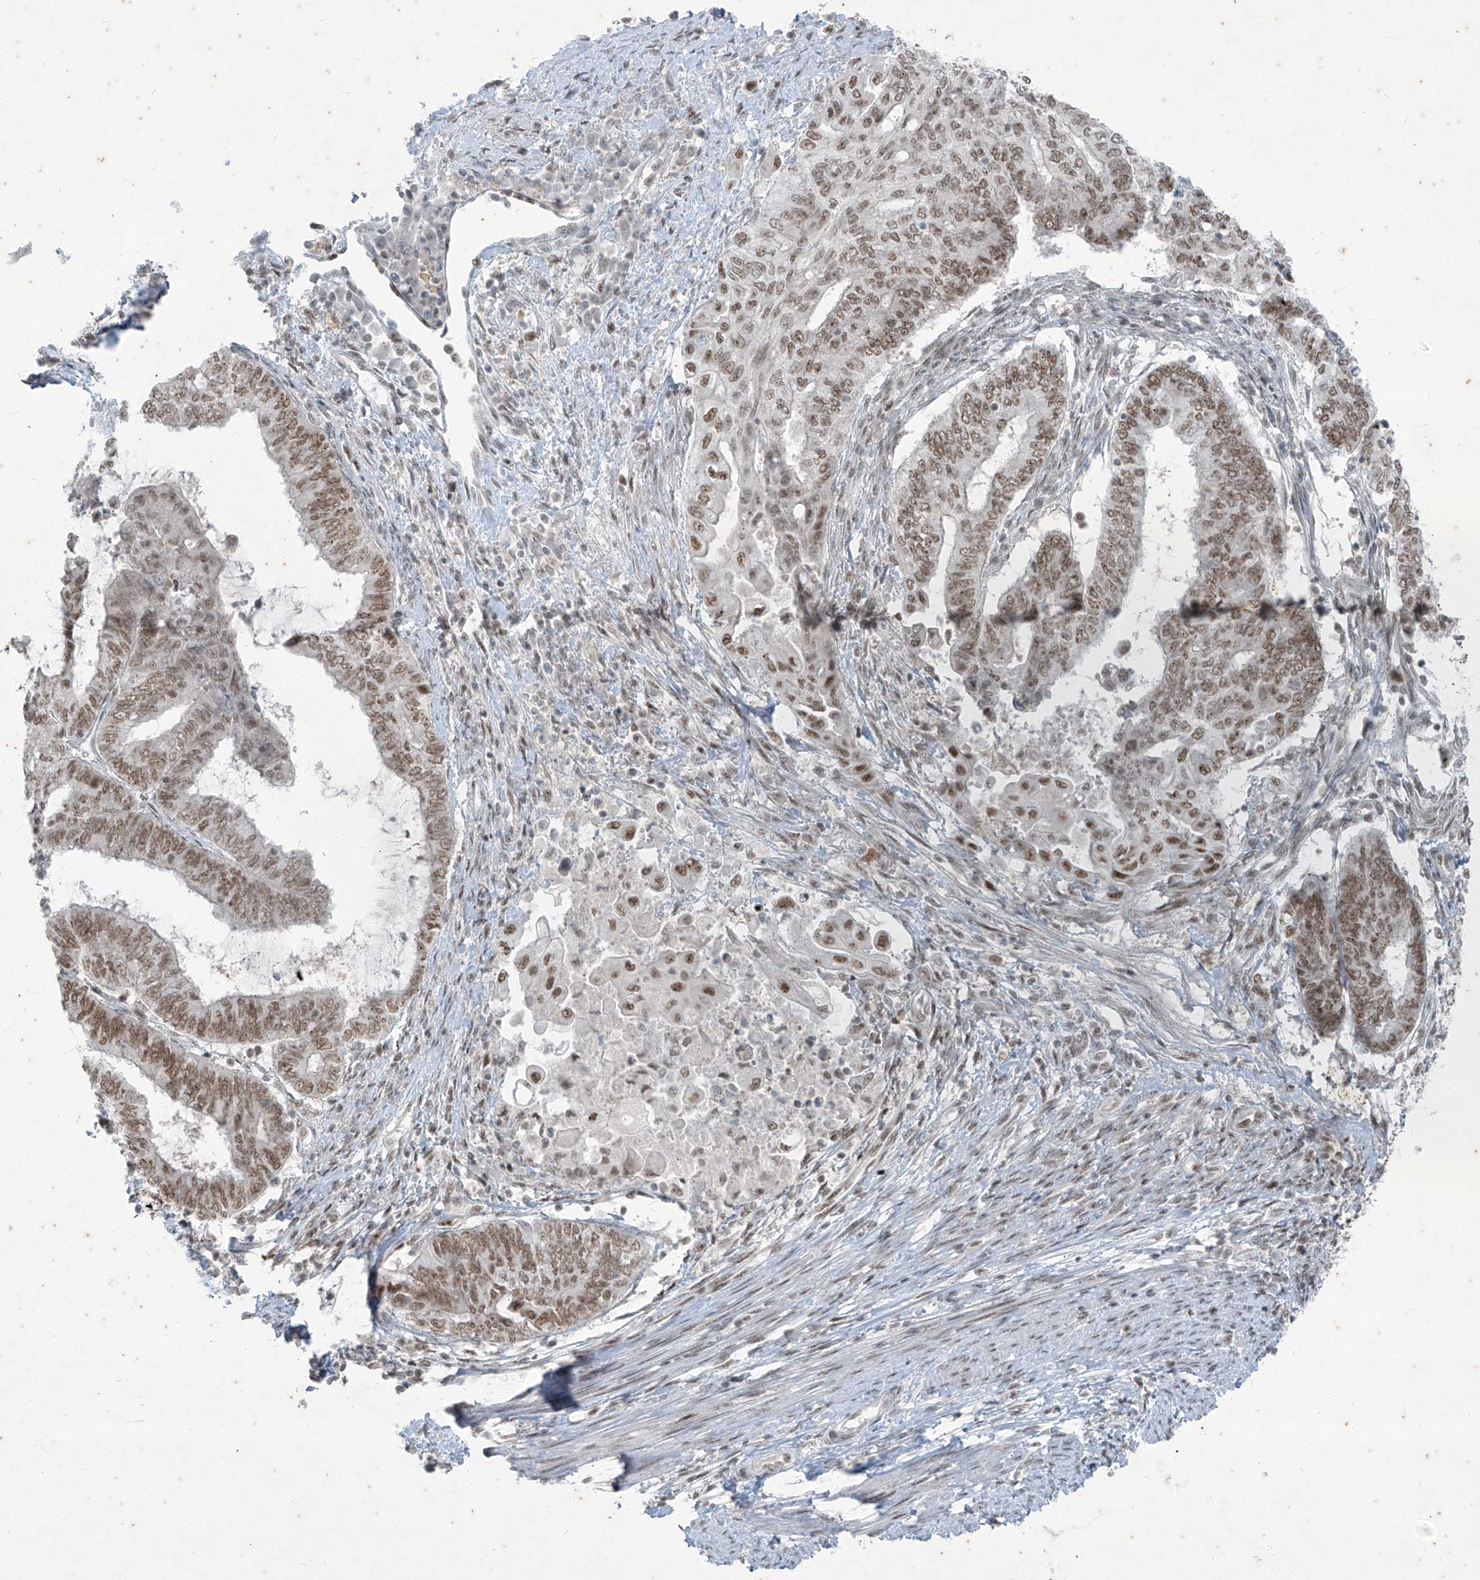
{"staining": {"intensity": "moderate", "quantity": ">75%", "location": "nuclear"}, "tissue": "endometrial cancer", "cell_type": "Tumor cells", "image_type": "cancer", "snomed": [{"axis": "morphology", "description": "Adenocarcinoma, NOS"}, {"axis": "topography", "description": "Uterus"}, {"axis": "topography", "description": "Endometrium"}], "caption": "The immunohistochemical stain labels moderate nuclear staining in tumor cells of adenocarcinoma (endometrial) tissue. The protein is stained brown, and the nuclei are stained in blue (DAB IHC with brightfield microscopy, high magnification).", "gene": "ZNF354B", "patient": {"sex": "female", "age": 70}}